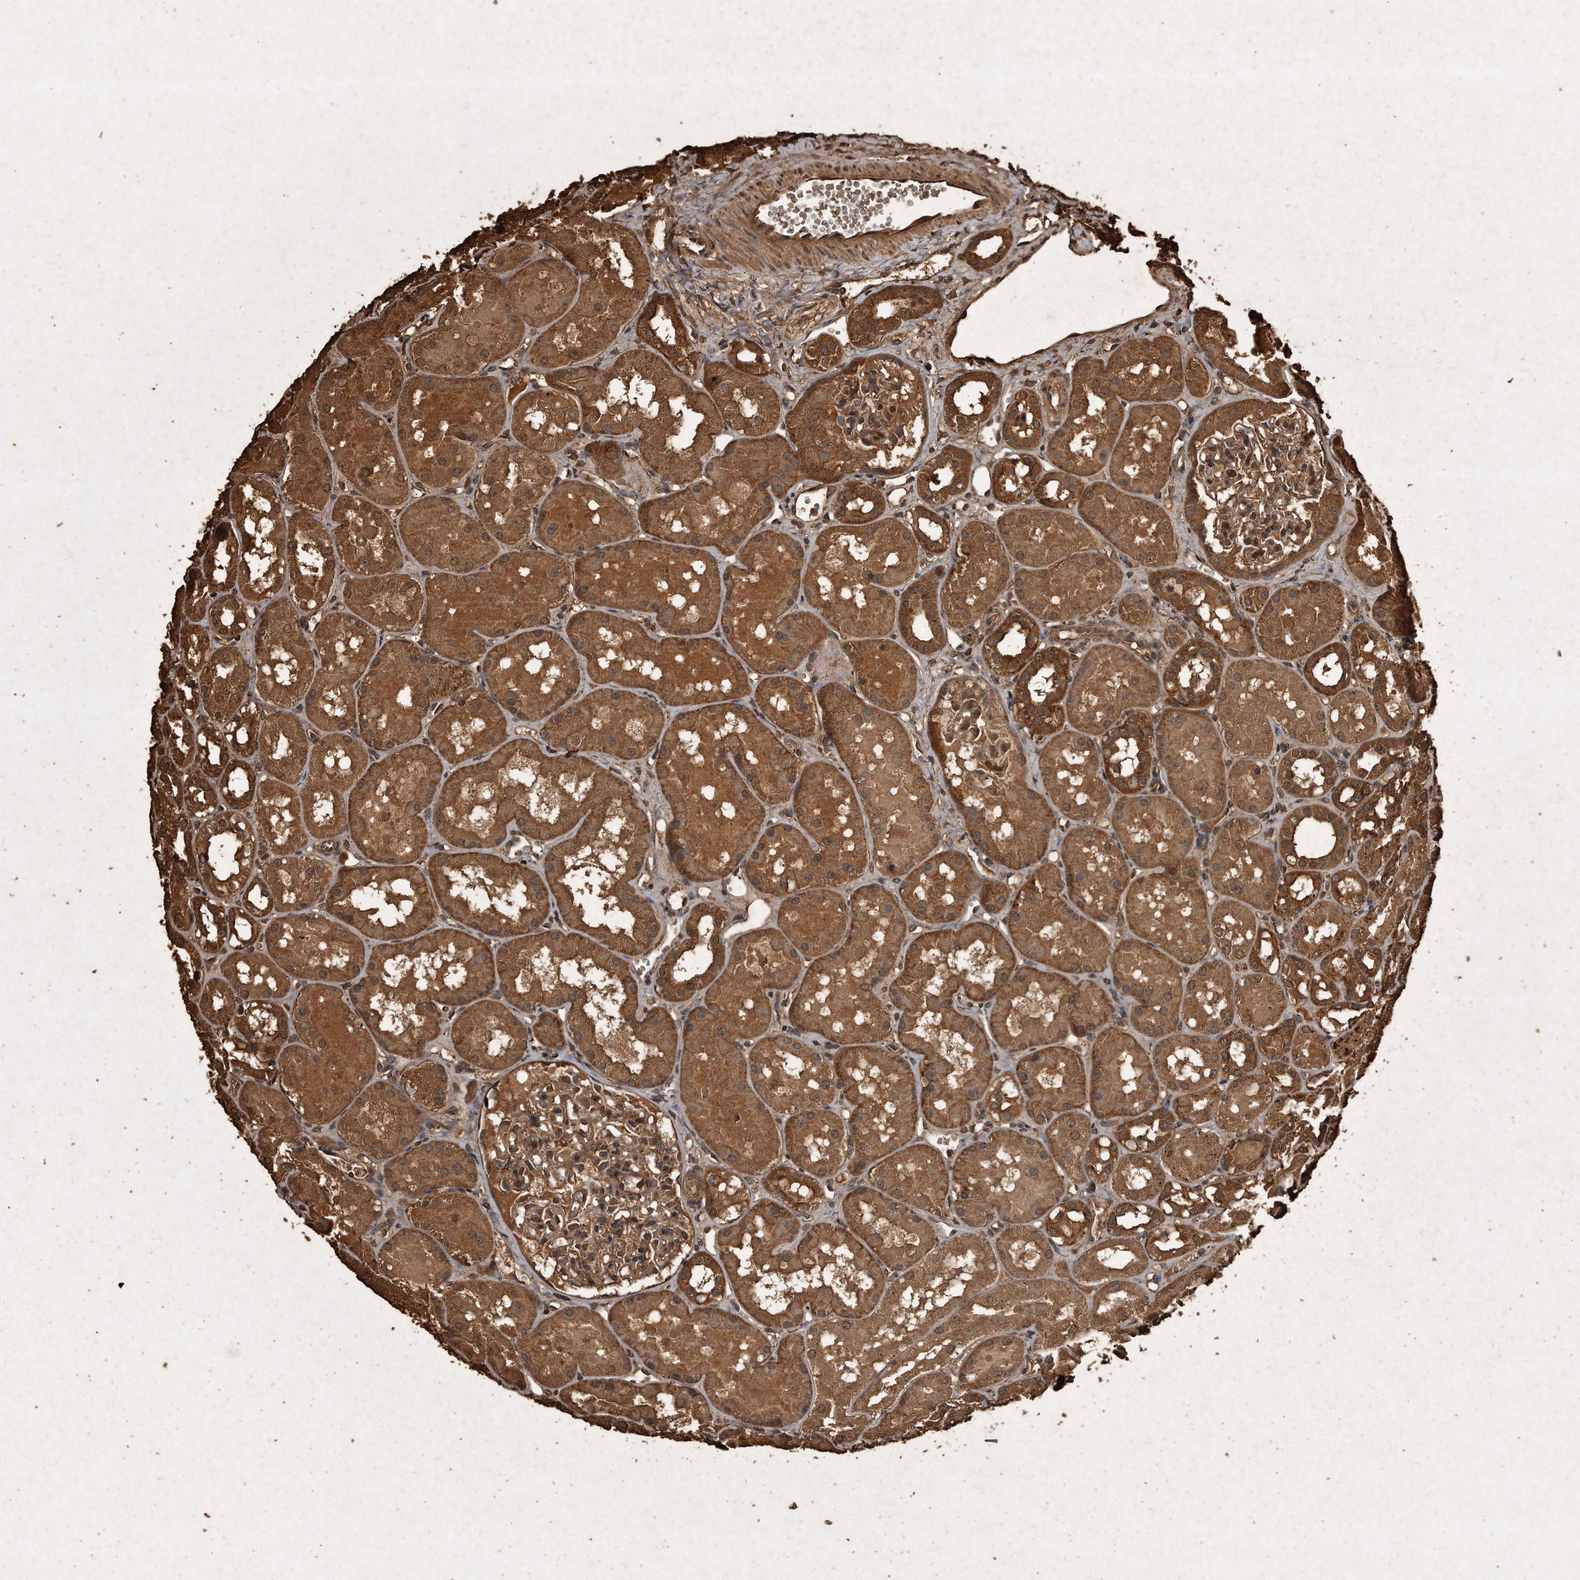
{"staining": {"intensity": "moderate", "quantity": ">75%", "location": "cytoplasmic/membranous"}, "tissue": "kidney", "cell_type": "Cells in glomeruli", "image_type": "normal", "snomed": [{"axis": "morphology", "description": "Normal tissue, NOS"}, {"axis": "topography", "description": "Kidney"}], "caption": "DAB immunohistochemical staining of normal human kidney exhibits moderate cytoplasmic/membranous protein expression in approximately >75% of cells in glomeruli.", "gene": "CFLAR", "patient": {"sex": "male", "age": 16}}